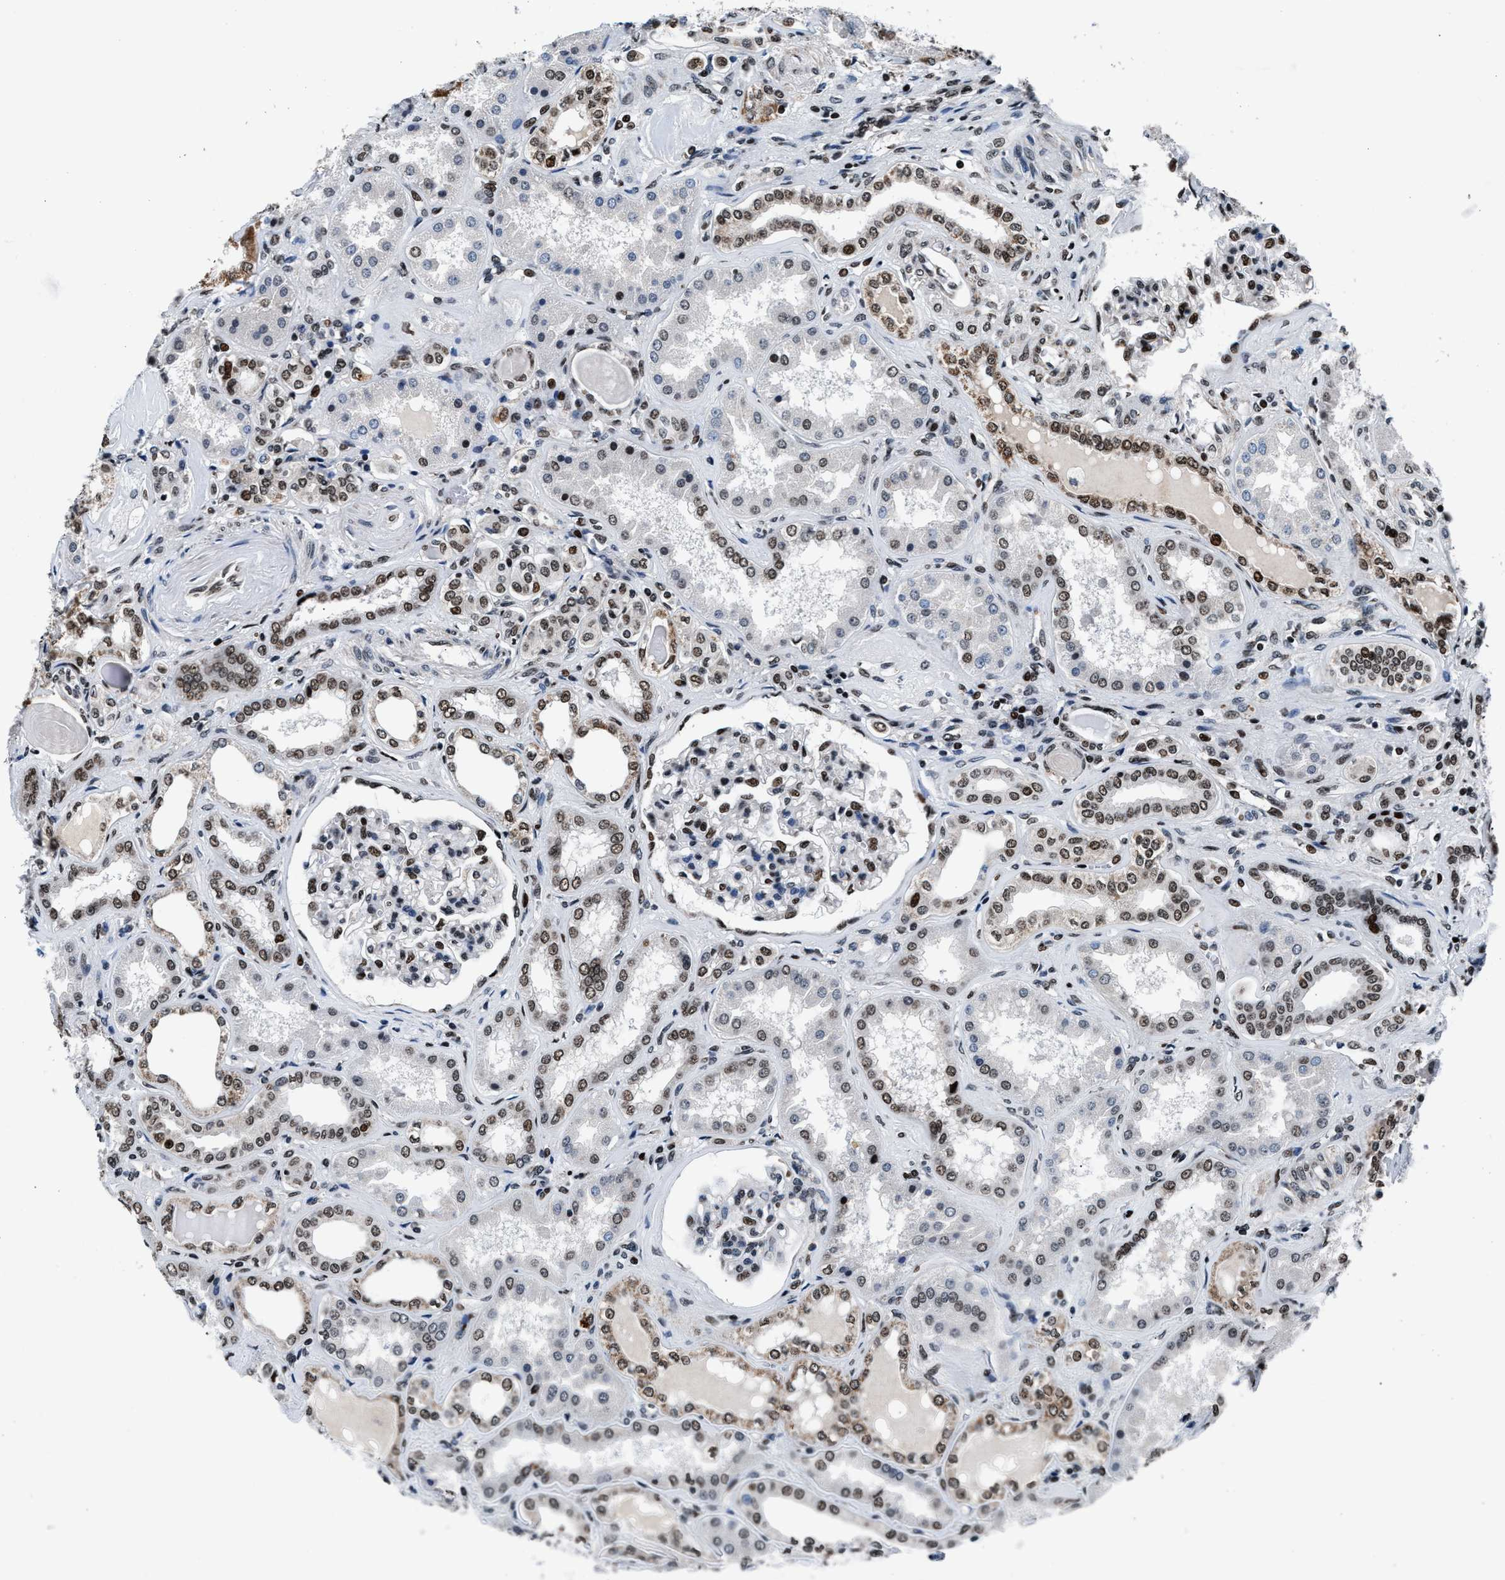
{"staining": {"intensity": "moderate", "quantity": ">75%", "location": "nuclear"}, "tissue": "kidney", "cell_type": "Cells in glomeruli", "image_type": "normal", "snomed": [{"axis": "morphology", "description": "Normal tissue, NOS"}, {"axis": "topography", "description": "Kidney"}], "caption": "Immunohistochemistry histopathology image of unremarkable kidney stained for a protein (brown), which reveals medium levels of moderate nuclear expression in approximately >75% of cells in glomeruli.", "gene": "PRRC2B", "patient": {"sex": "female", "age": 56}}